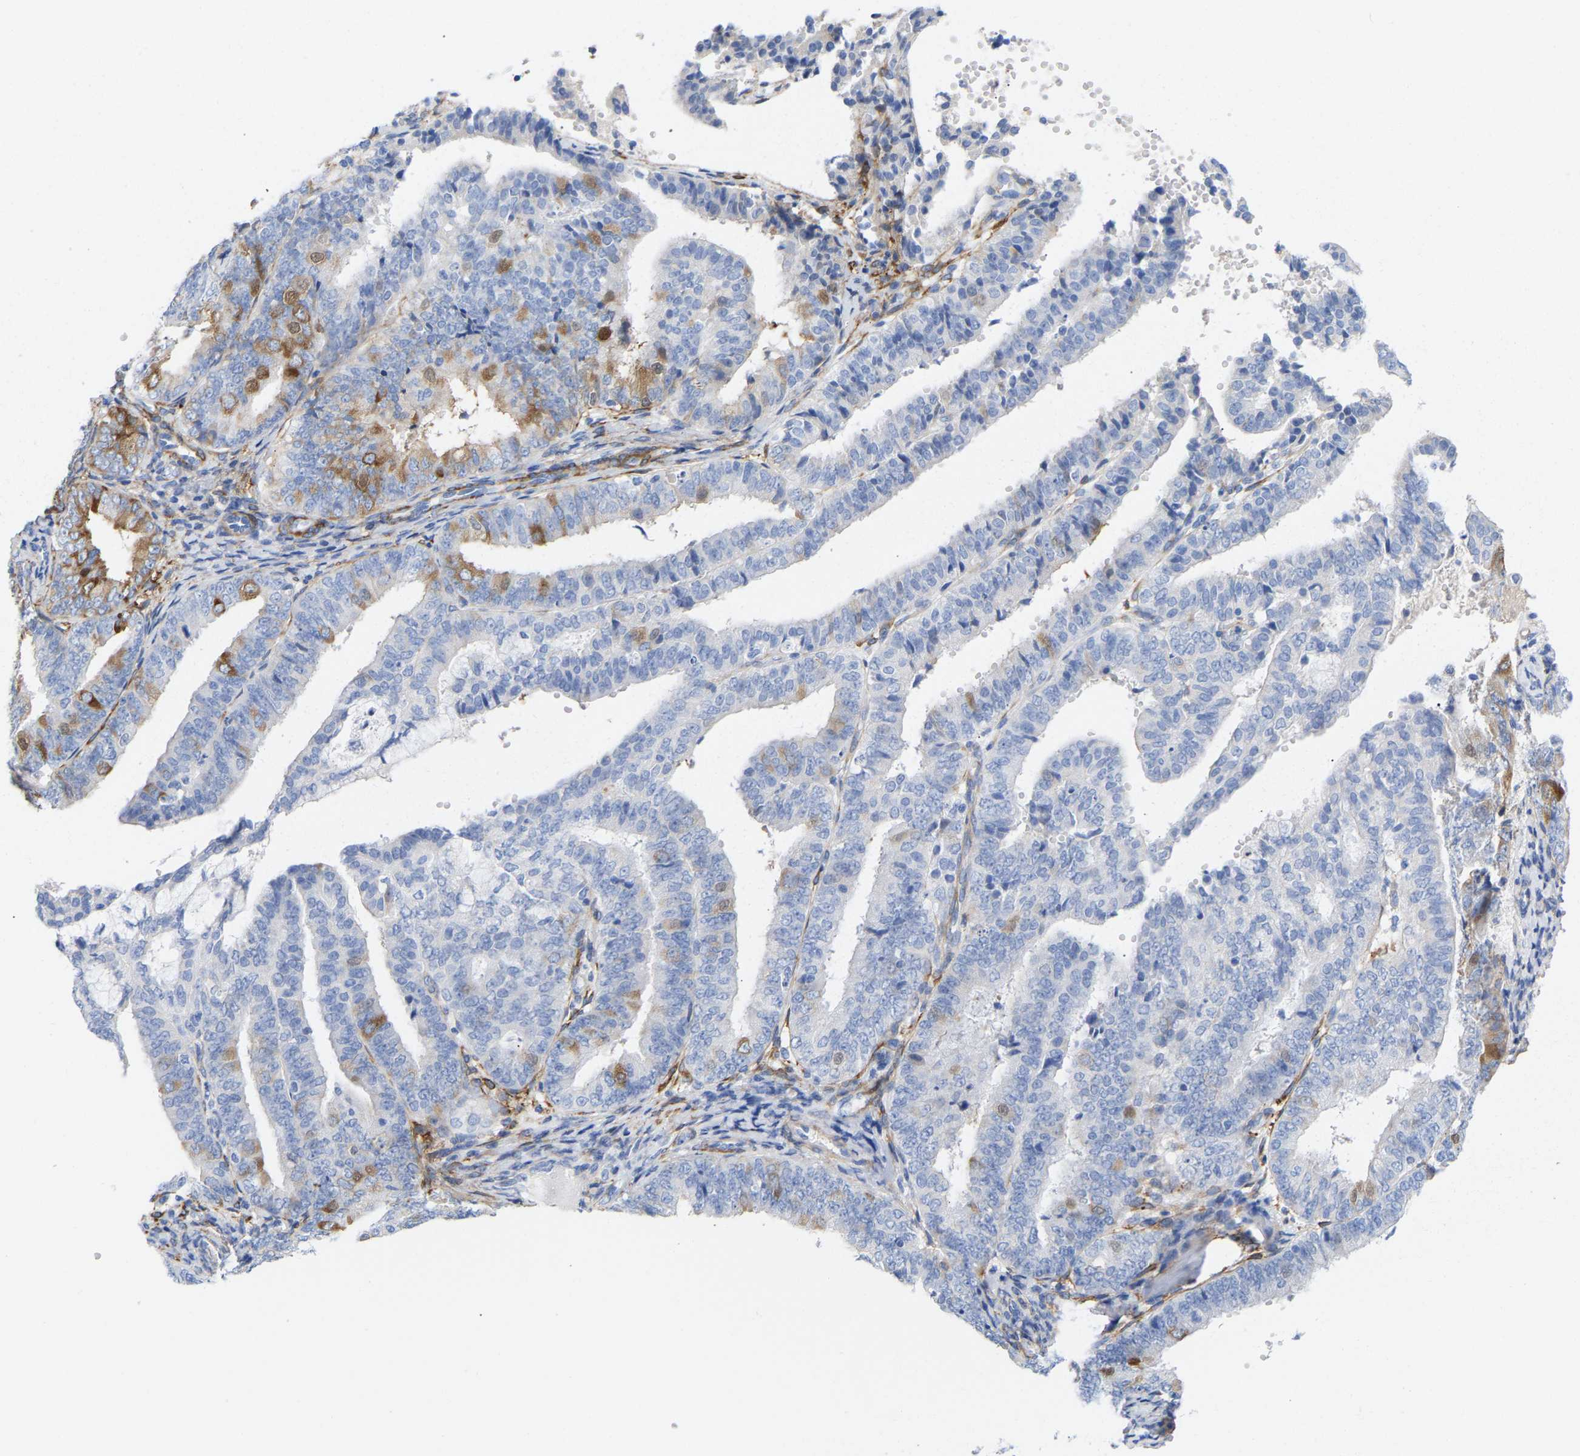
{"staining": {"intensity": "moderate", "quantity": "<25%", "location": "cytoplasmic/membranous"}, "tissue": "endometrial cancer", "cell_type": "Tumor cells", "image_type": "cancer", "snomed": [{"axis": "morphology", "description": "Adenocarcinoma, NOS"}, {"axis": "topography", "description": "Endometrium"}], "caption": "Immunohistochemical staining of human endometrial cancer shows low levels of moderate cytoplasmic/membranous protein staining in about <25% of tumor cells.", "gene": "AMPH", "patient": {"sex": "female", "age": 63}}